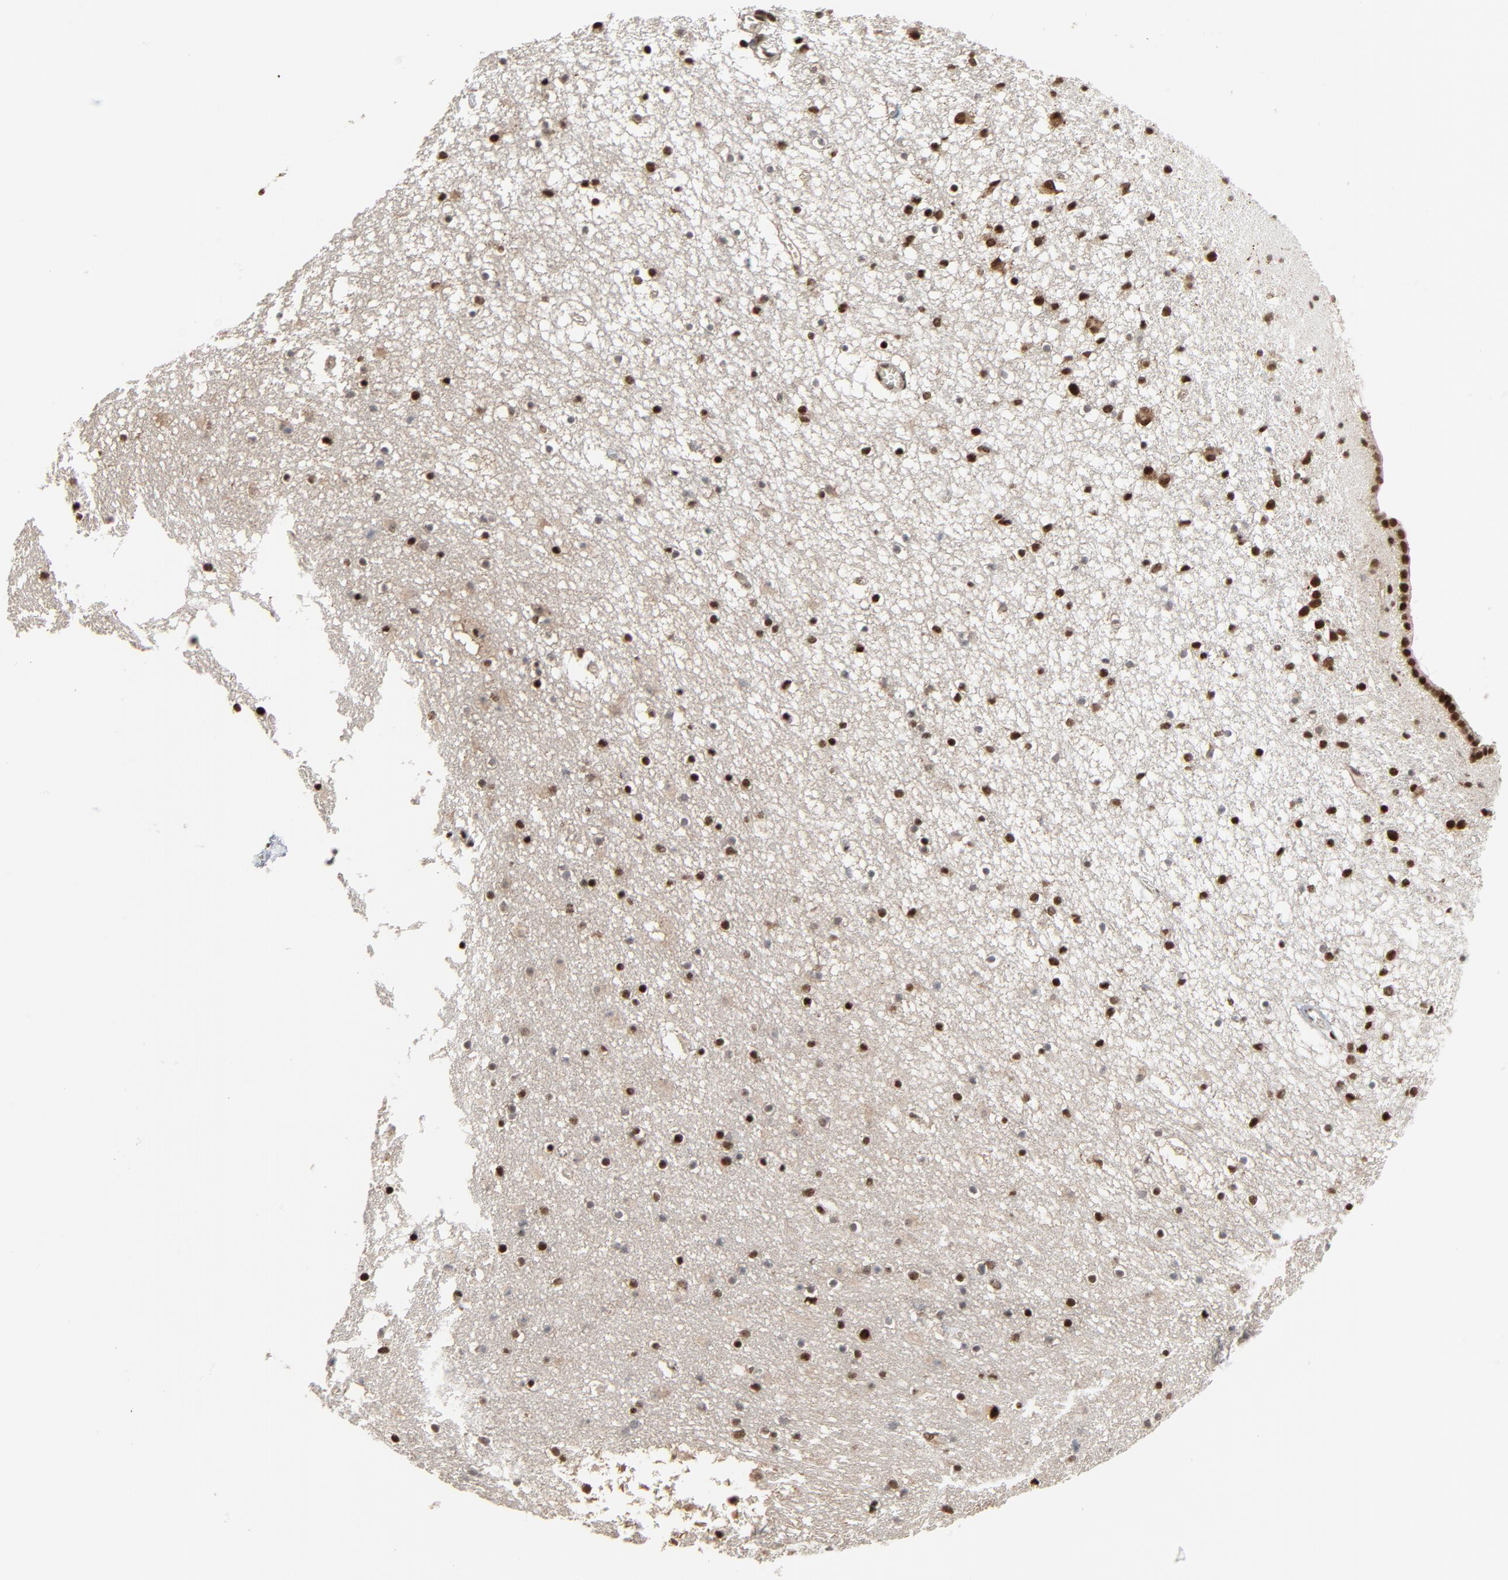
{"staining": {"intensity": "strong", "quantity": "25%-75%", "location": "nuclear"}, "tissue": "caudate", "cell_type": "Glial cells", "image_type": "normal", "snomed": [{"axis": "morphology", "description": "Normal tissue, NOS"}, {"axis": "topography", "description": "Lateral ventricle wall"}], "caption": "Caudate stained for a protein demonstrates strong nuclear positivity in glial cells. (brown staining indicates protein expression, while blue staining denotes nuclei).", "gene": "MEIS2", "patient": {"sex": "male", "age": 45}}